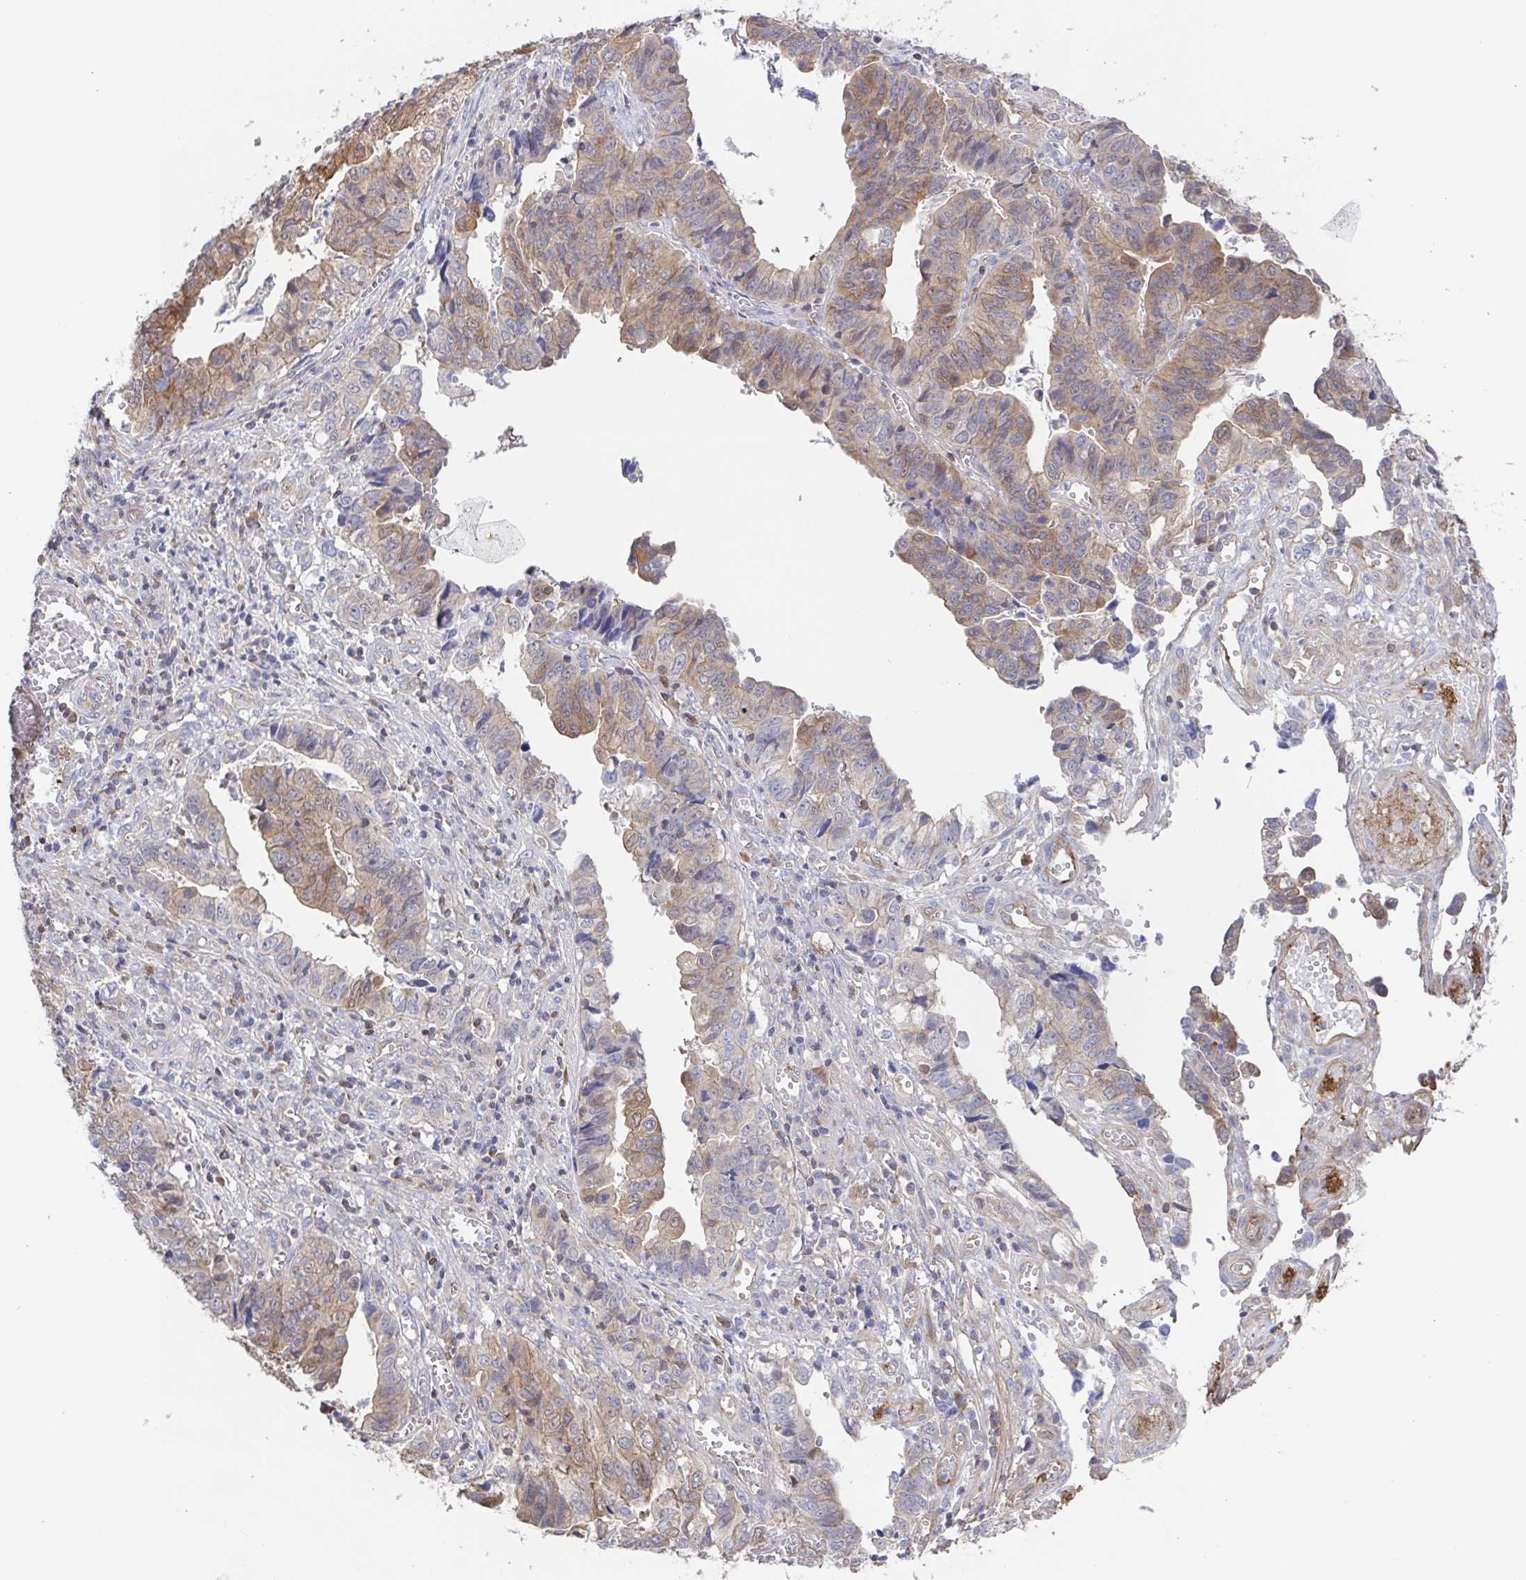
{"staining": {"intensity": "weak", "quantity": "25%-75%", "location": "cytoplasmic/membranous"}, "tissue": "stomach cancer", "cell_type": "Tumor cells", "image_type": "cancer", "snomed": [{"axis": "morphology", "description": "Adenocarcinoma, NOS"}, {"axis": "topography", "description": "Stomach, upper"}], "caption": "Immunohistochemistry micrograph of stomach cancer (adenocarcinoma) stained for a protein (brown), which demonstrates low levels of weak cytoplasmic/membranous positivity in about 25%-75% of tumor cells.", "gene": "AGFG2", "patient": {"sex": "female", "age": 67}}